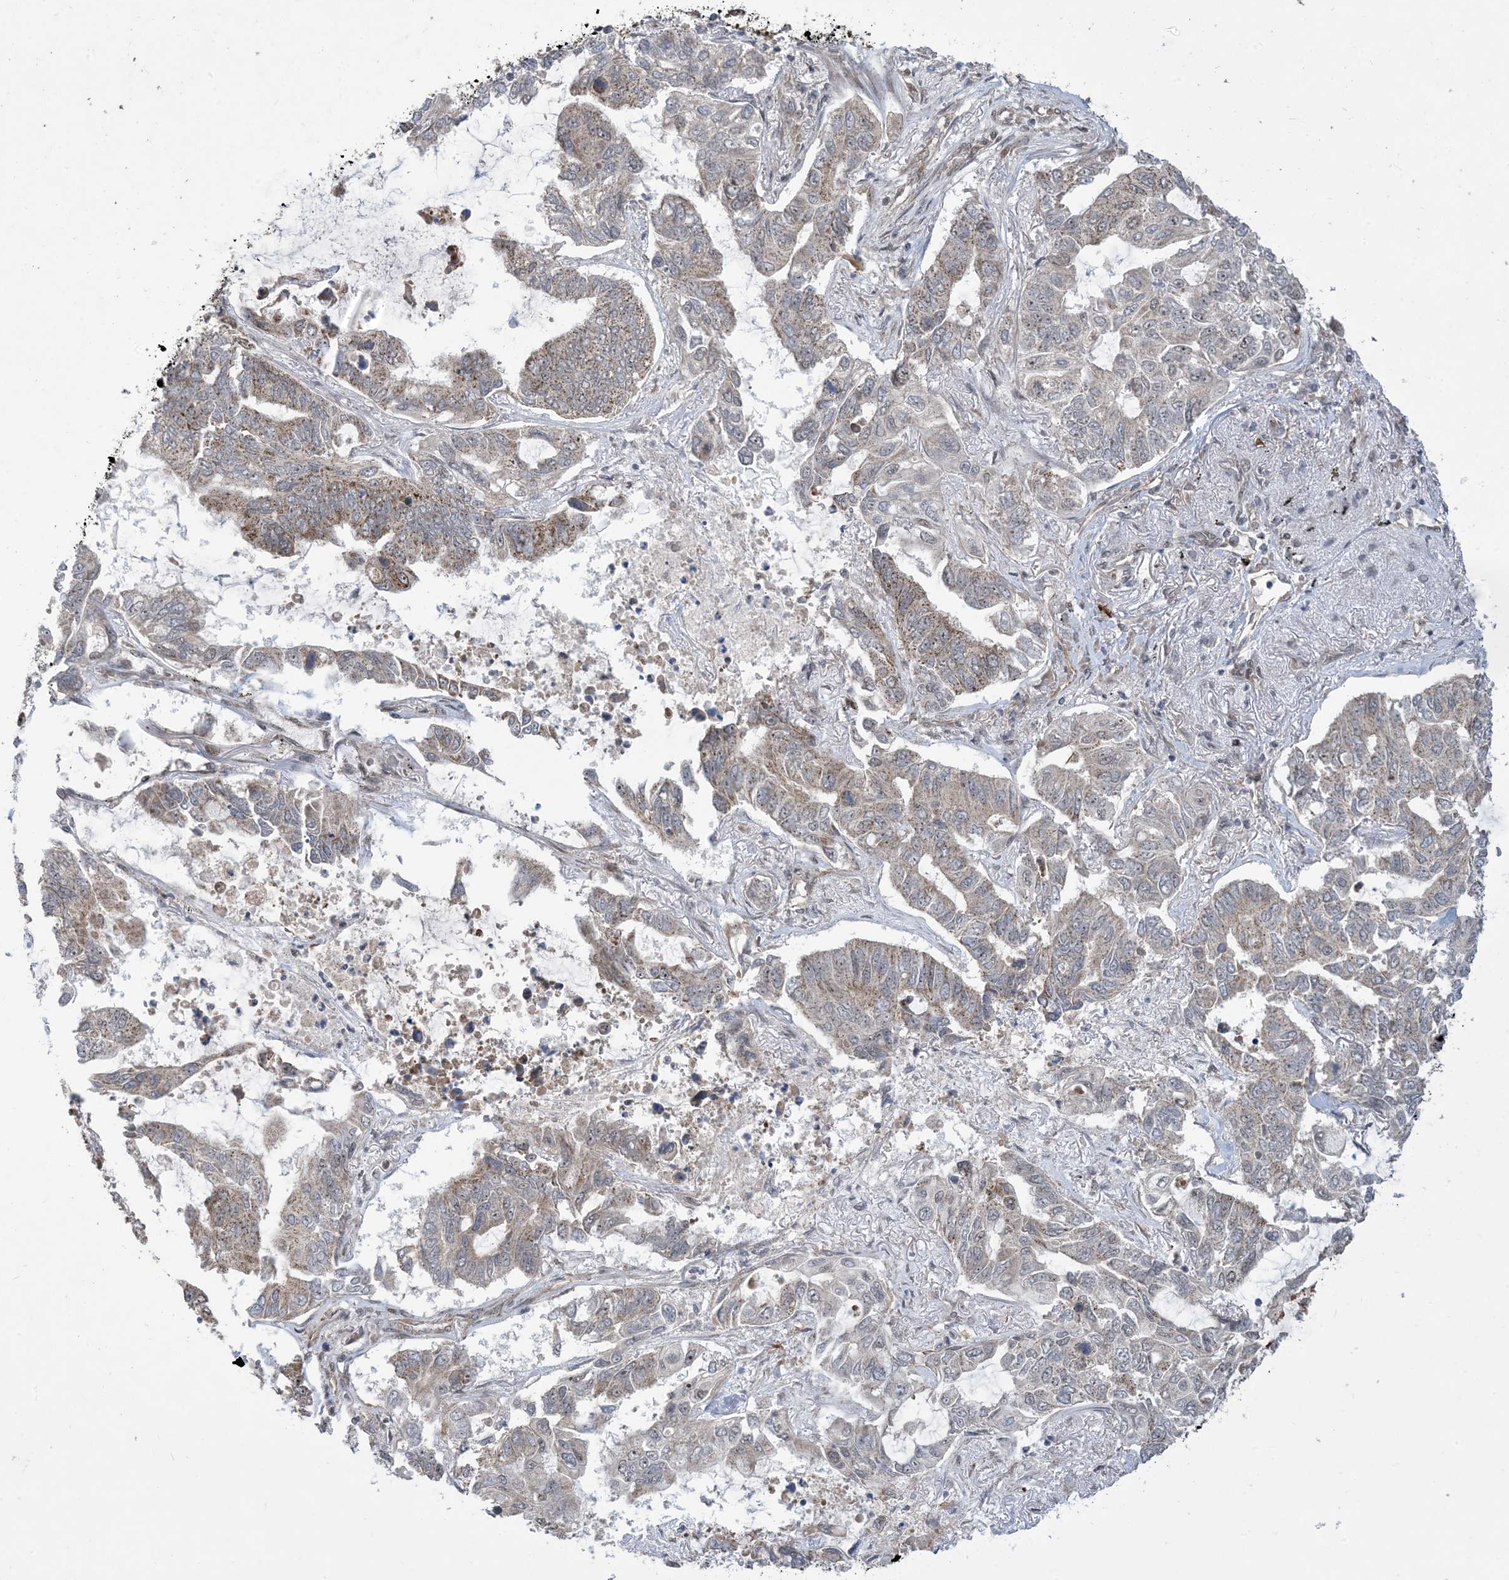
{"staining": {"intensity": "weak", "quantity": "<25%", "location": "cytoplasmic/membranous"}, "tissue": "lung cancer", "cell_type": "Tumor cells", "image_type": "cancer", "snomed": [{"axis": "morphology", "description": "Adenocarcinoma, NOS"}, {"axis": "topography", "description": "Lung"}], "caption": "The immunohistochemistry (IHC) image has no significant positivity in tumor cells of lung cancer (adenocarcinoma) tissue.", "gene": "FAM9B", "patient": {"sex": "male", "age": 64}}